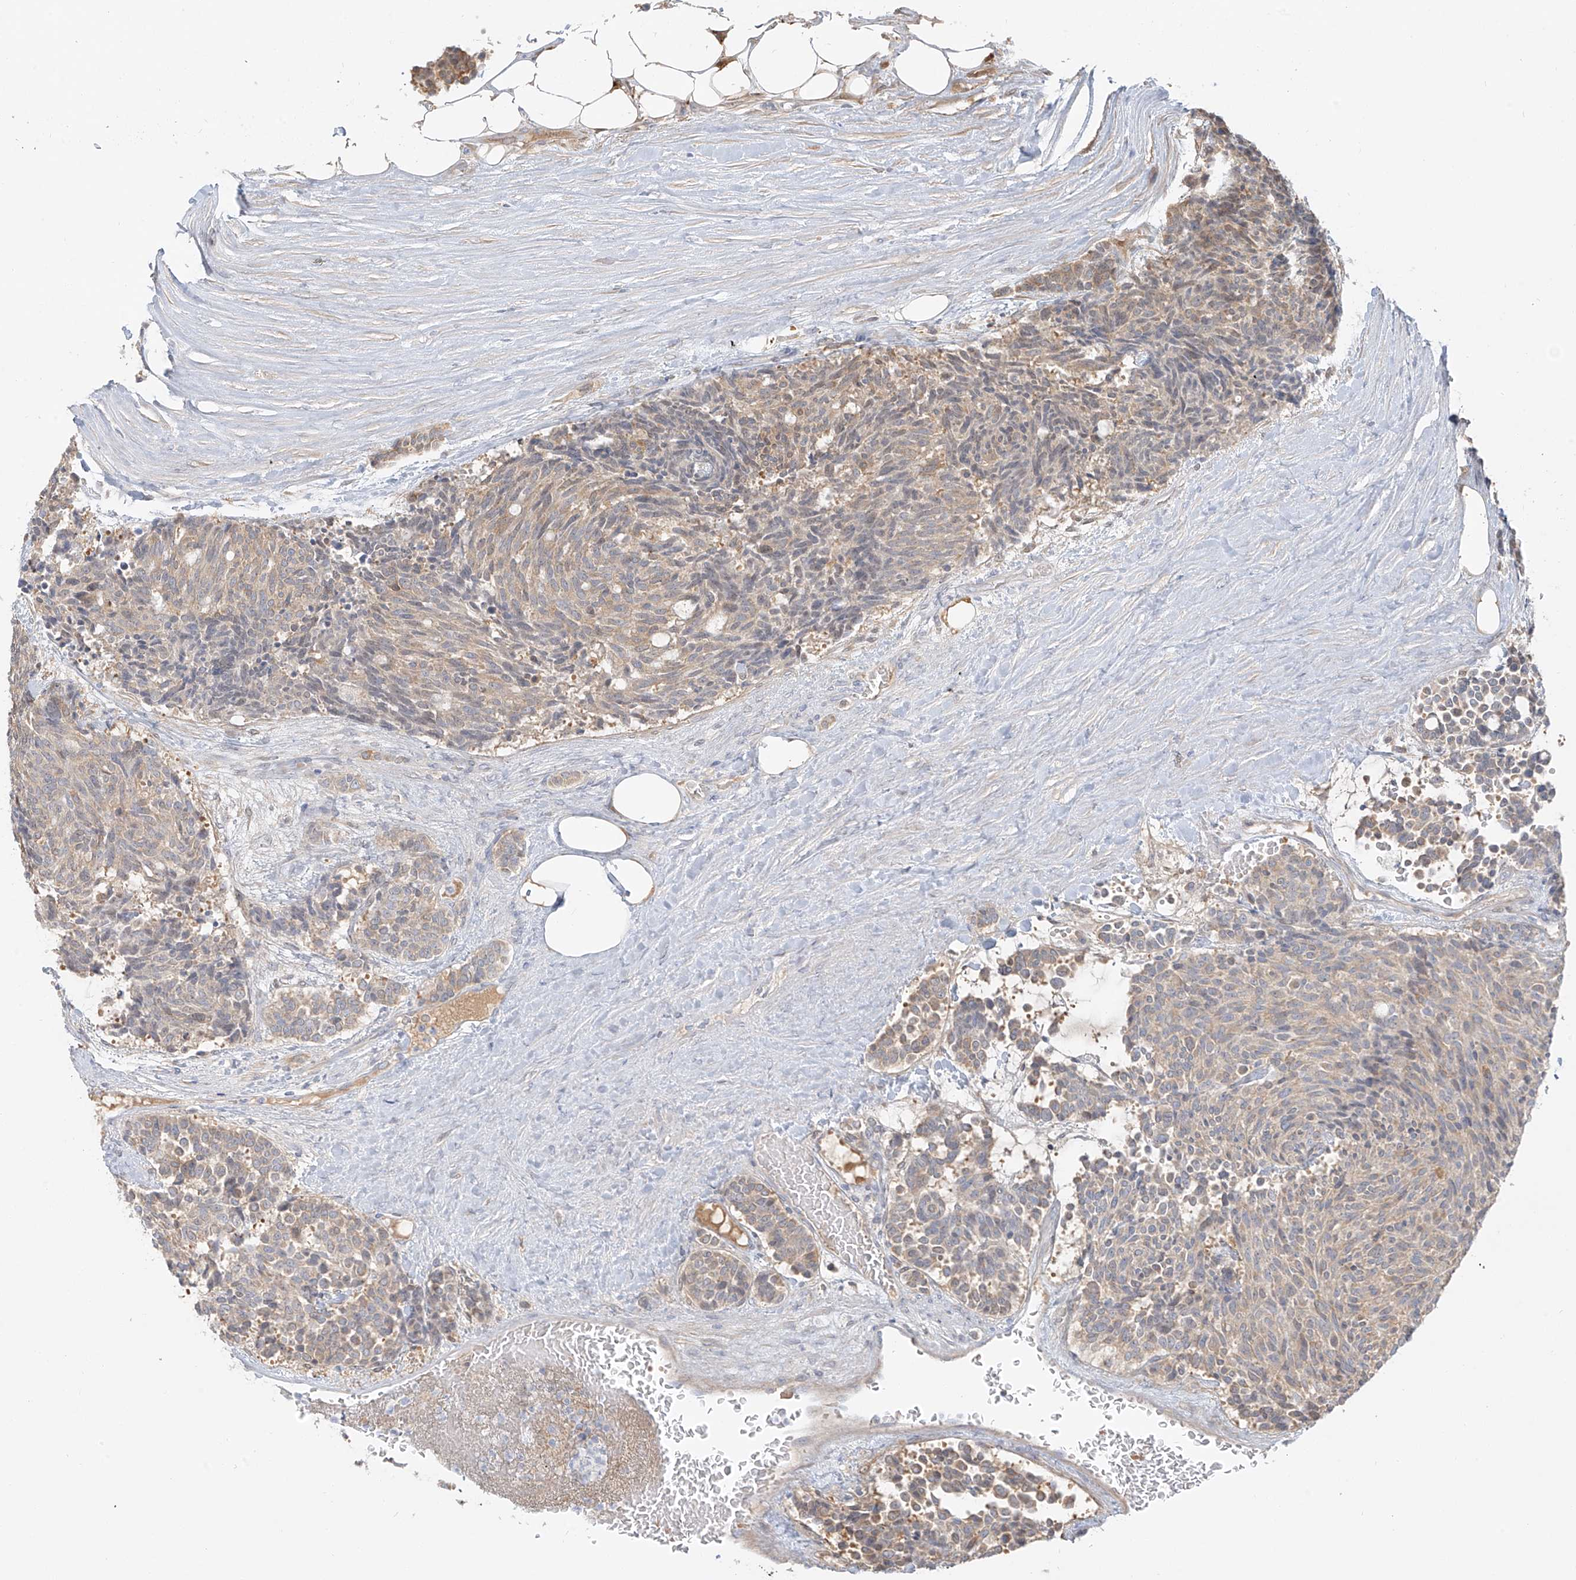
{"staining": {"intensity": "weak", "quantity": "25%-75%", "location": "cytoplasmic/membranous"}, "tissue": "carcinoid", "cell_type": "Tumor cells", "image_type": "cancer", "snomed": [{"axis": "morphology", "description": "Carcinoid, malignant, NOS"}, {"axis": "topography", "description": "Pancreas"}], "caption": "Immunohistochemistry (IHC) micrograph of malignant carcinoid stained for a protein (brown), which demonstrates low levels of weak cytoplasmic/membranous staining in approximately 25%-75% of tumor cells.", "gene": "UPK1B", "patient": {"sex": "female", "age": 54}}